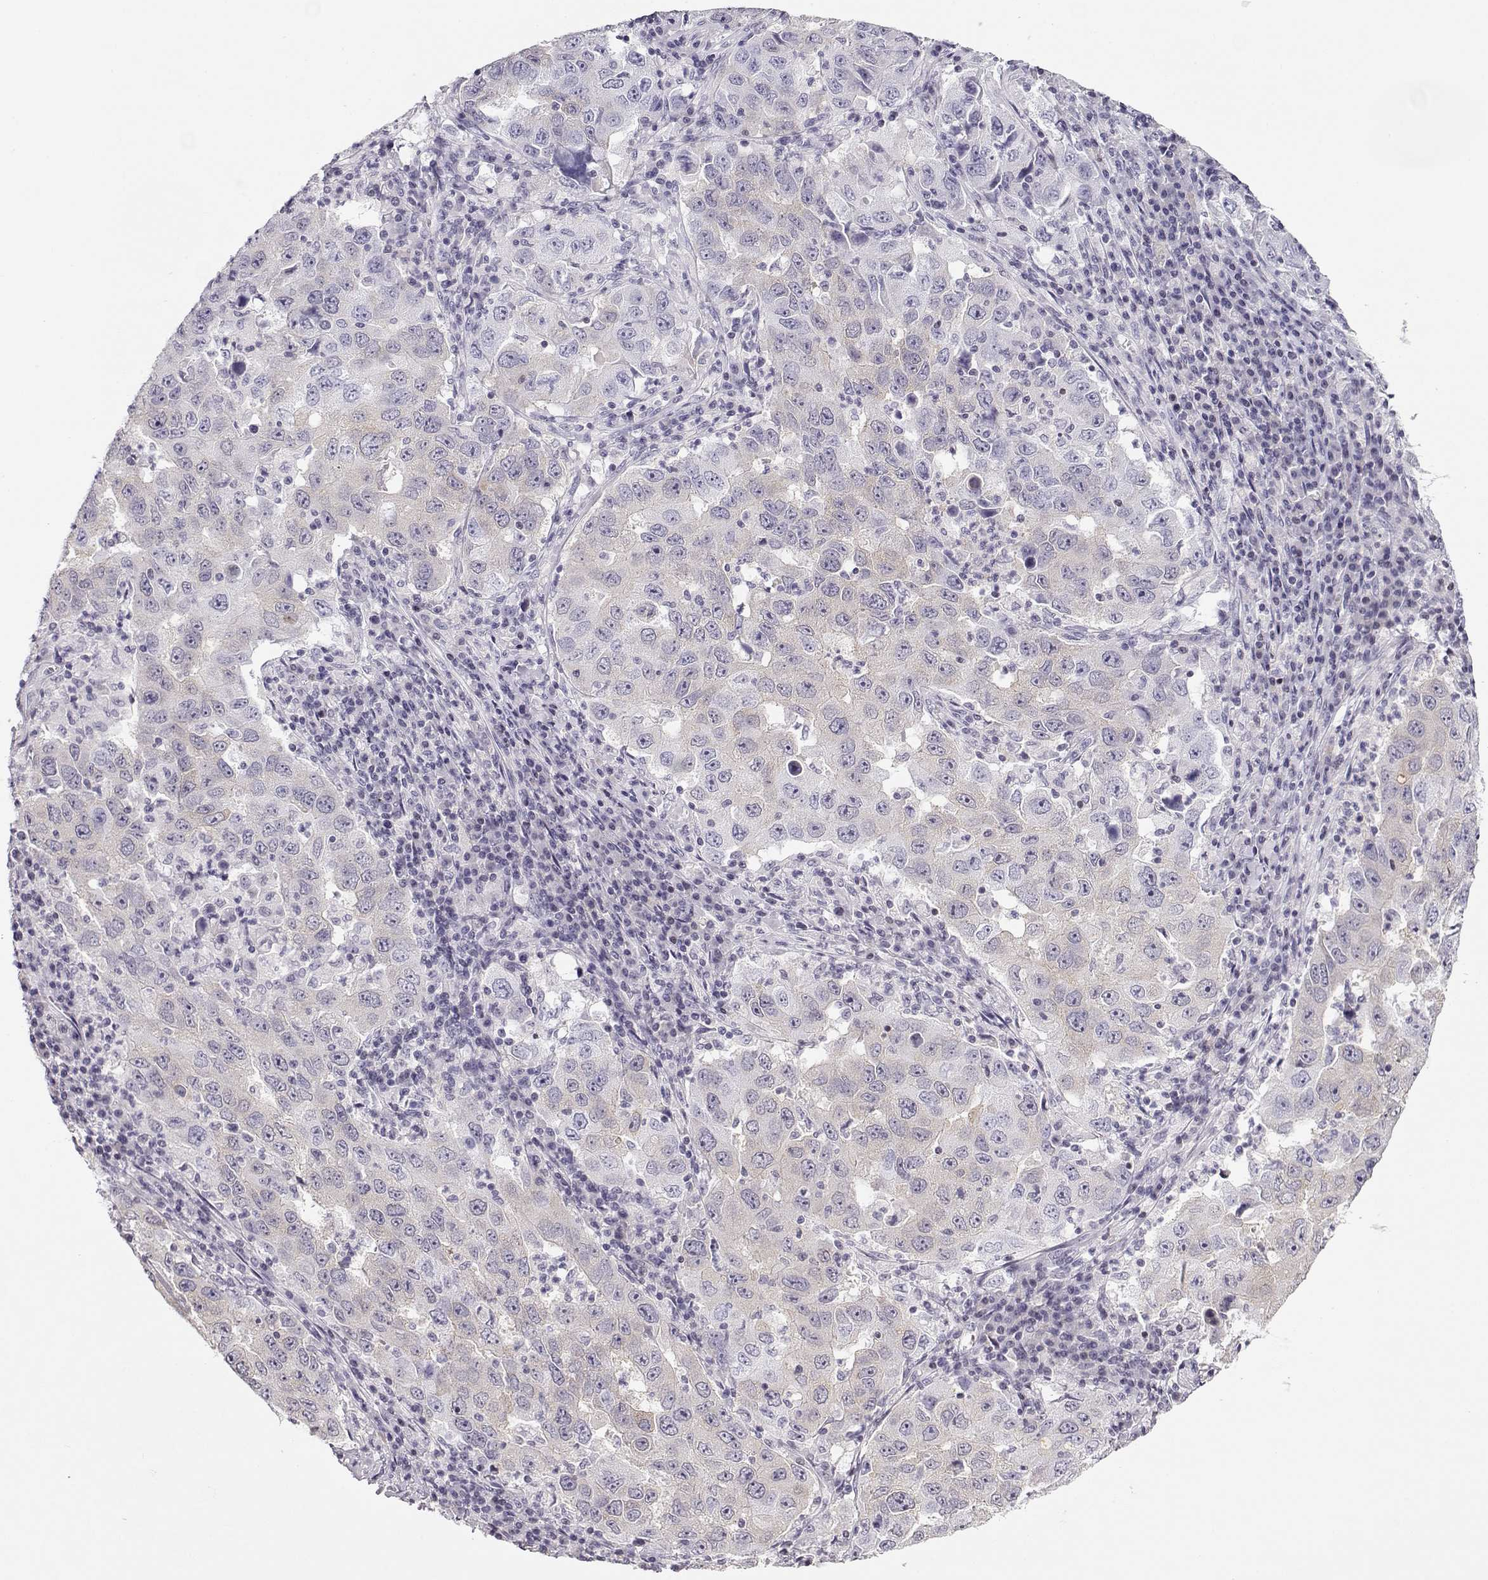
{"staining": {"intensity": "weak", "quantity": "25%-75%", "location": "cytoplasmic/membranous"}, "tissue": "lung cancer", "cell_type": "Tumor cells", "image_type": "cancer", "snomed": [{"axis": "morphology", "description": "Adenocarcinoma, NOS"}, {"axis": "topography", "description": "Lung"}], "caption": "Brown immunohistochemical staining in human lung cancer exhibits weak cytoplasmic/membranous staining in about 25%-75% of tumor cells.", "gene": "CRX", "patient": {"sex": "male", "age": 73}}